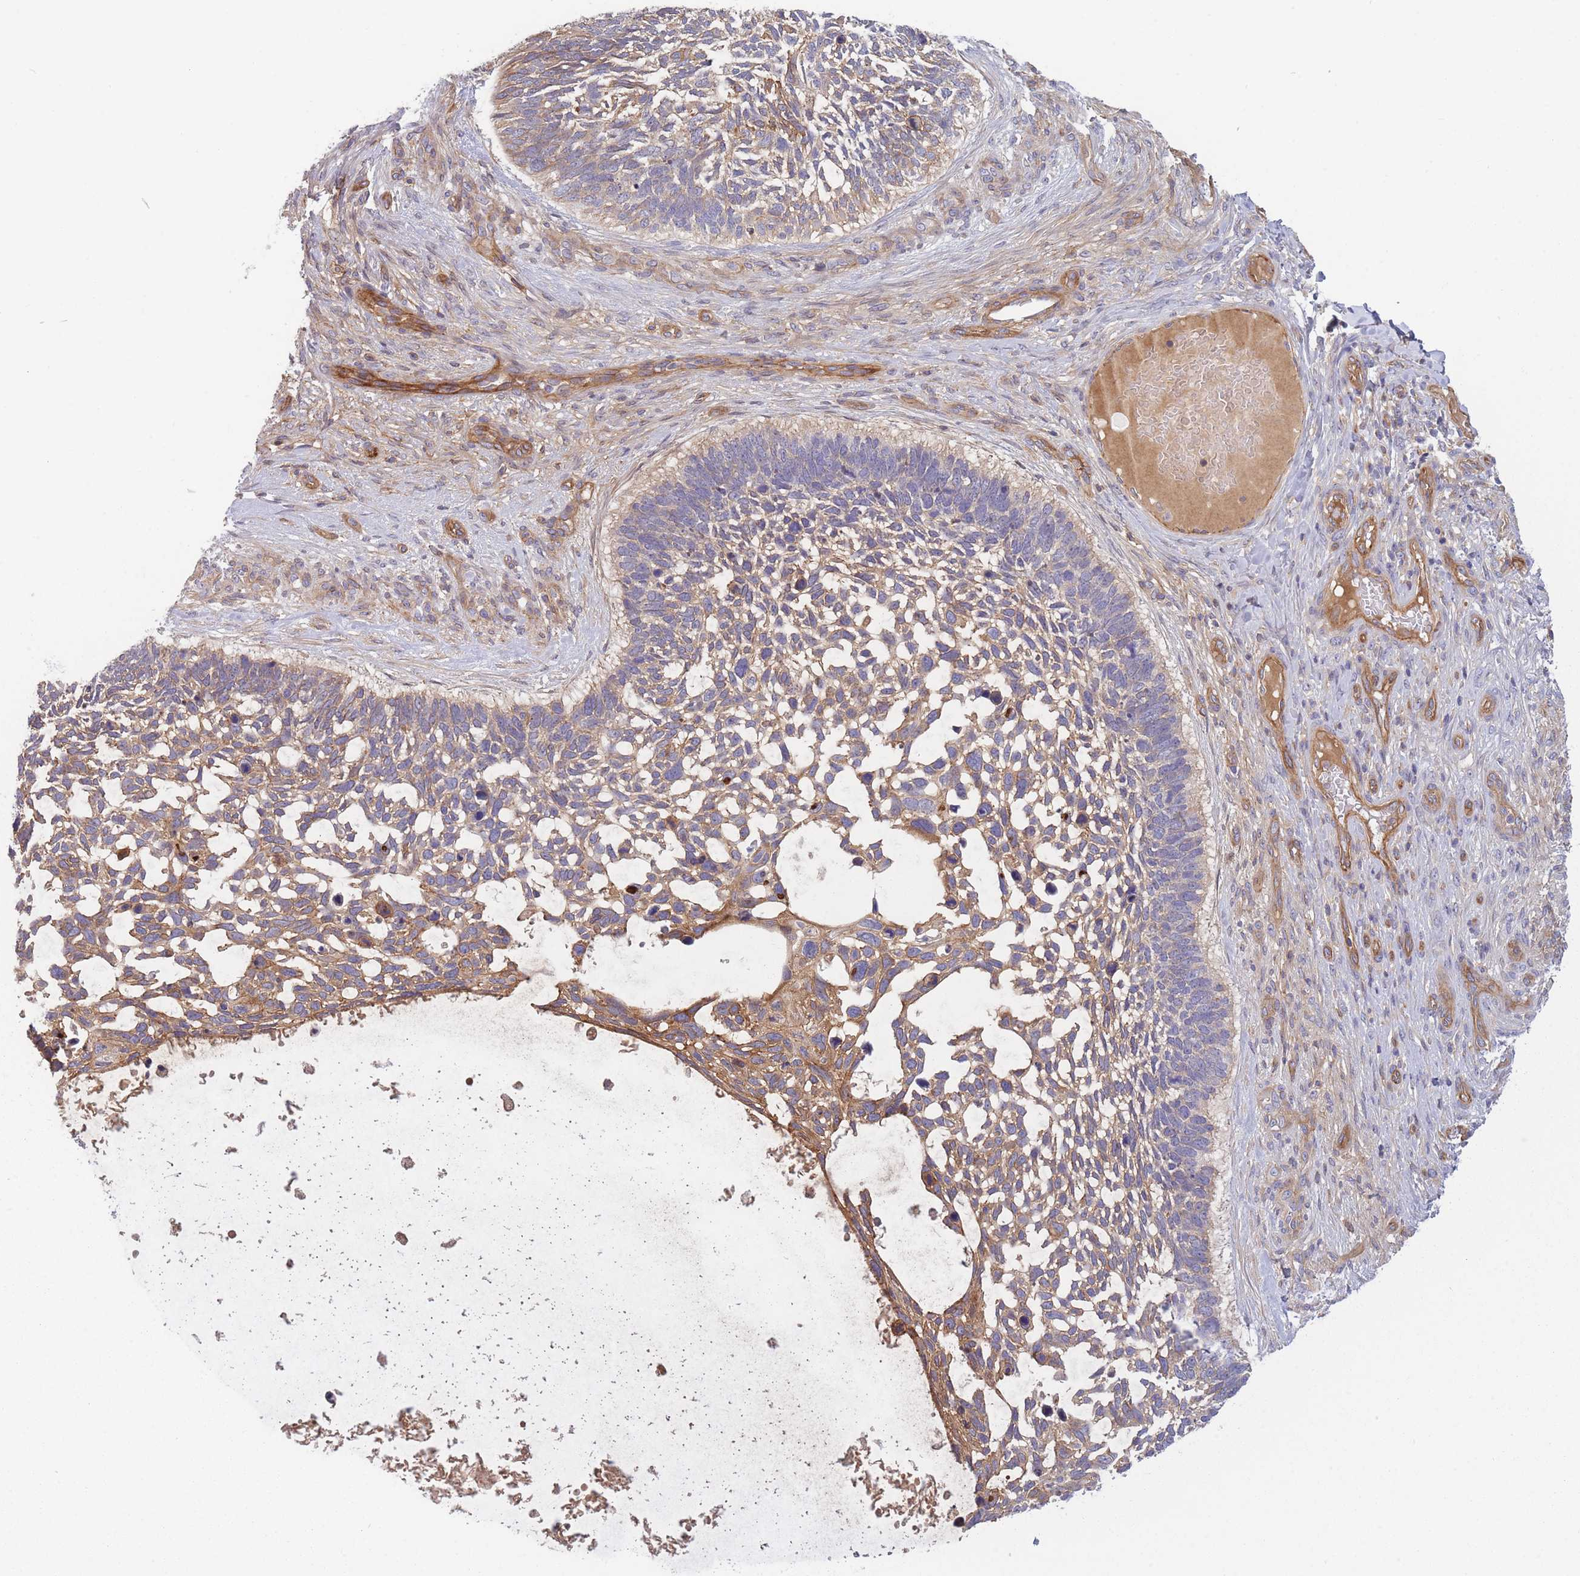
{"staining": {"intensity": "moderate", "quantity": ">75%", "location": "cytoplasmic/membranous"}, "tissue": "skin cancer", "cell_type": "Tumor cells", "image_type": "cancer", "snomed": [{"axis": "morphology", "description": "Basal cell carcinoma"}, {"axis": "topography", "description": "Skin"}], "caption": "A medium amount of moderate cytoplasmic/membranous positivity is seen in approximately >75% of tumor cells in skin basal cell carcinoma tissue.", "gene": "WDR93", "patient": {"sex": "male", "age": 88}}